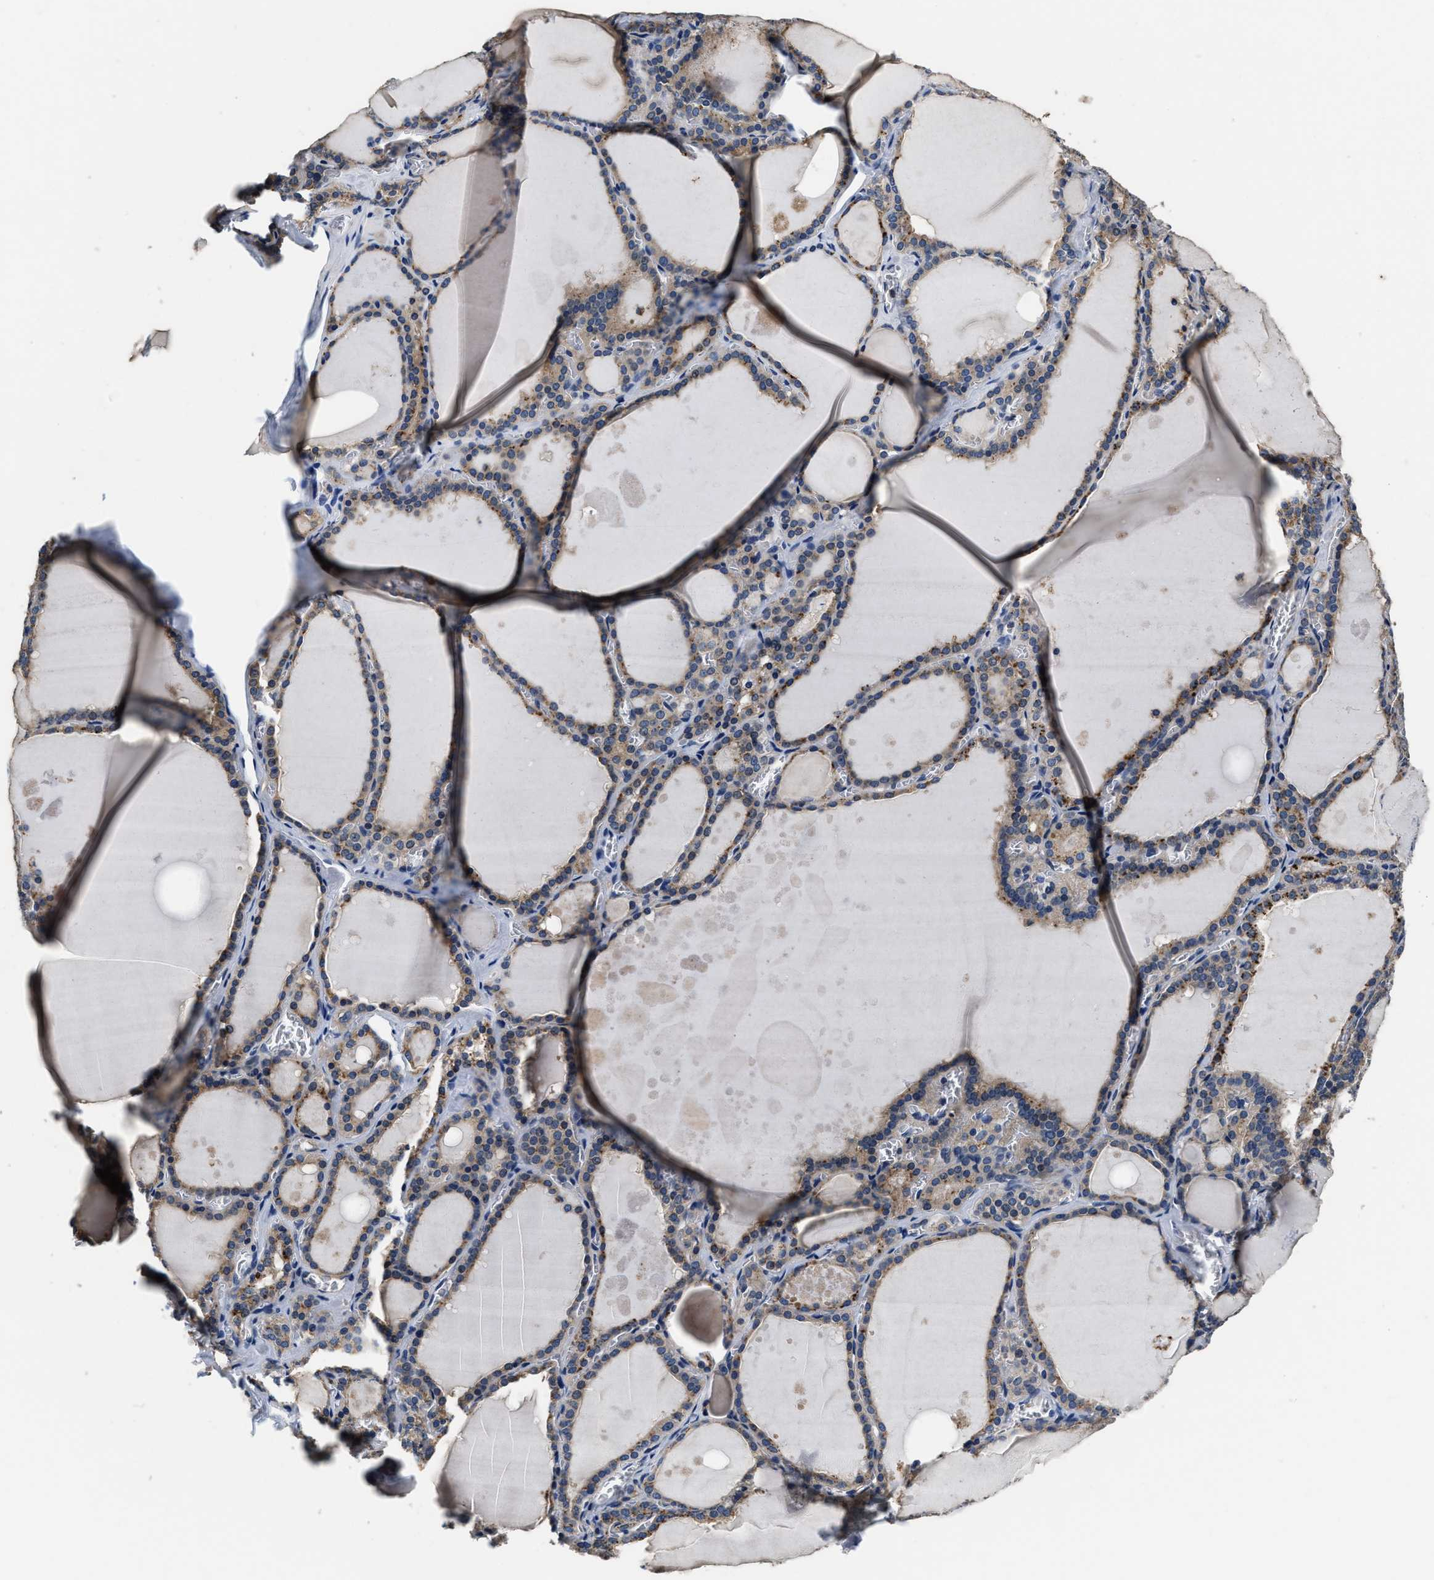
{"staining": {"intensity": "moderate", "quantity": ">75%", "location": "cytoplasmic/membranous"}, "tissue": "thyroid gland", "cell_type": "Glandular cells", "image_type": "normal", "snomed": [{"axis": "morphology", "description": "Normal tissue, NOS"}, {"axis": "topography", "description": "Thyroid gland"}], "caption": "Normal thyroid gland displays moderate cytoplasmic/membranous positivity in about >75% of glandular cells, visualized by immunohistochemistry.", "gene": "ANKIB1", "patient": {"sex": "male", "age": 56}}